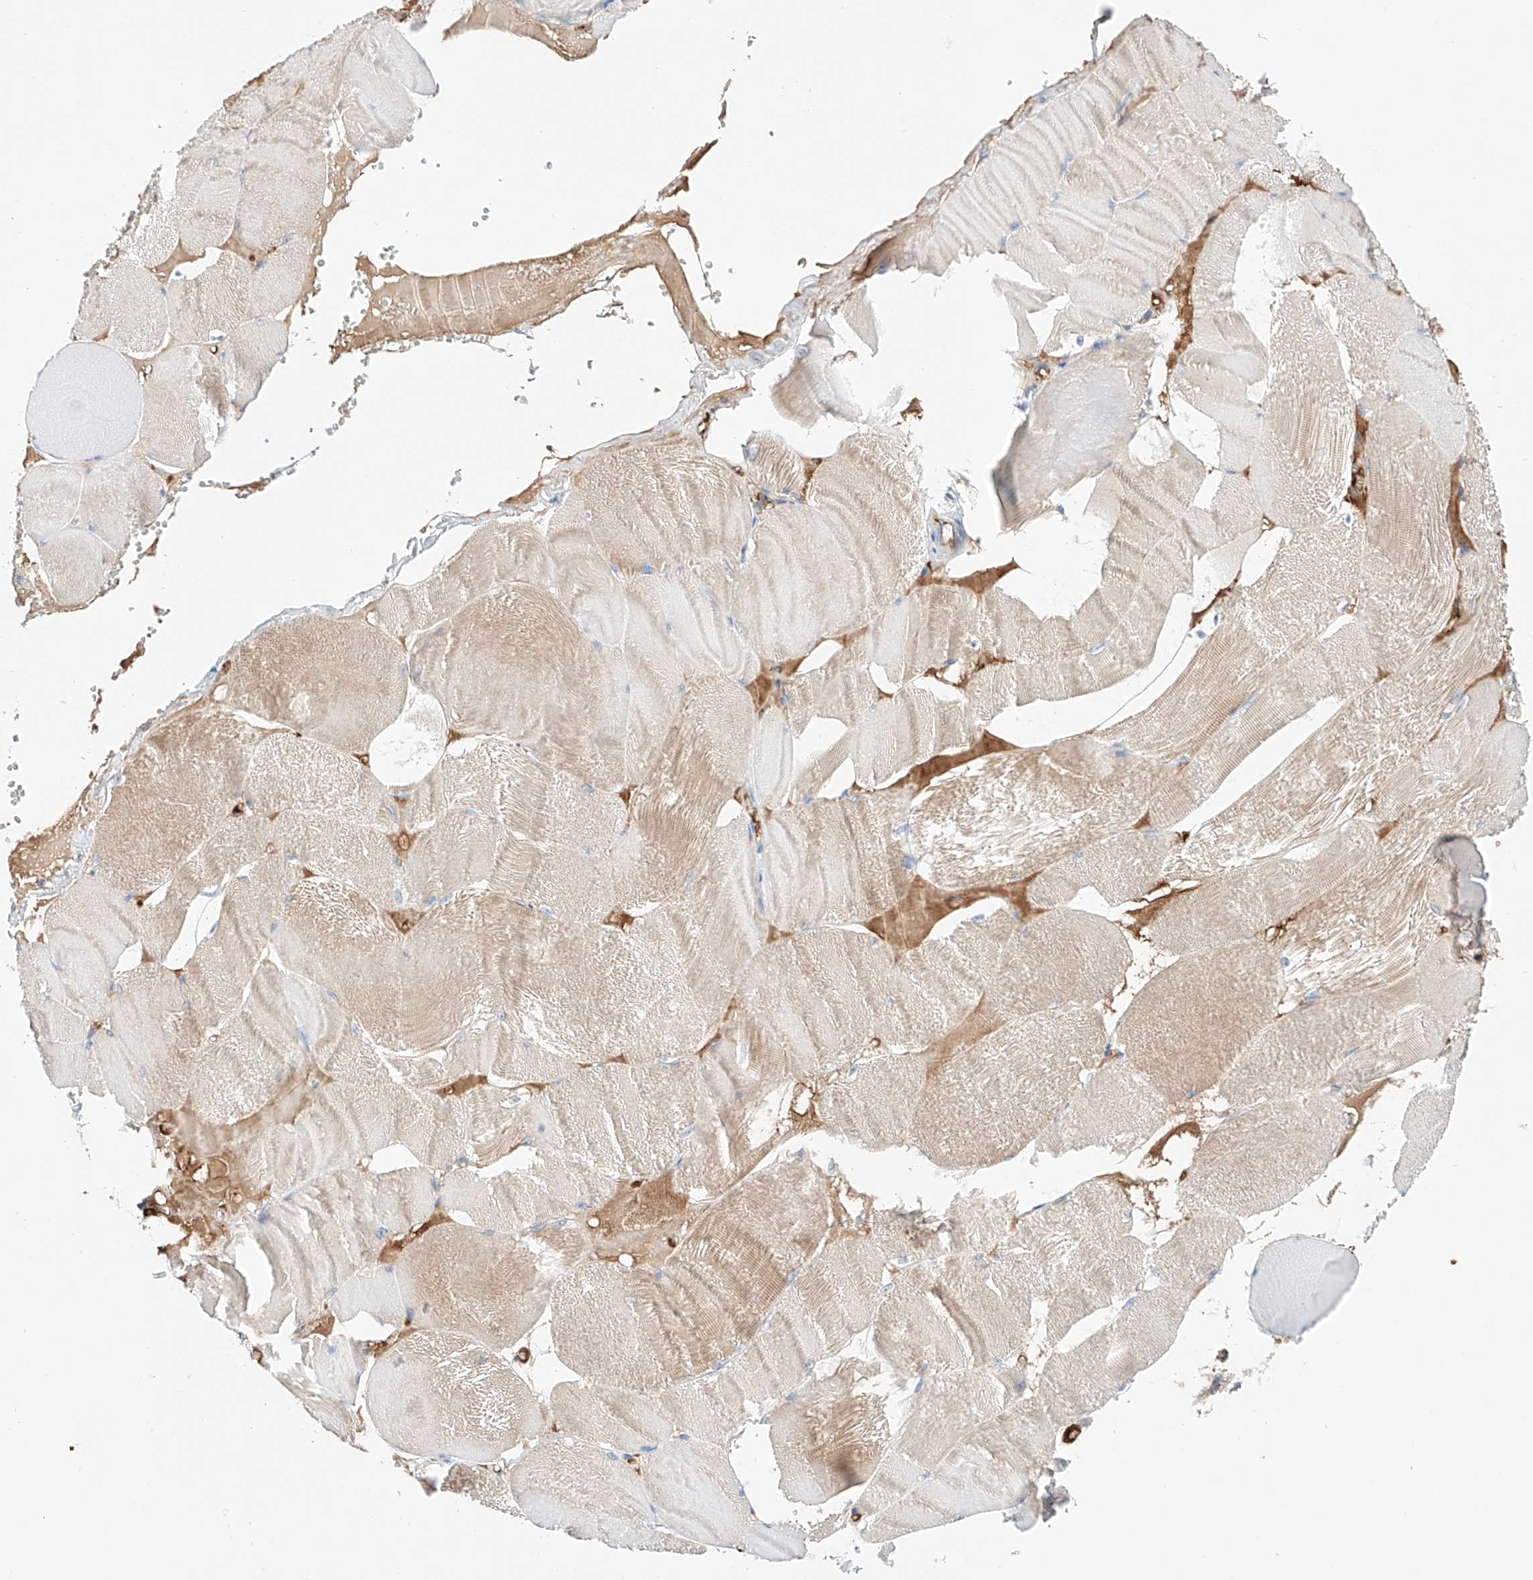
{"staining": {"intensity": "weak", "quantity": "25%-75%", "location": "cytoplasmic/membranous"}, "tissue": "skeletal muscle", "cell_type": "Myocytes", "image_type": "normal", "snomed": [{"axis": "morphology", "description": "Normal tissue, NOS"}, {"axis": "morphology", "description": "Basal cell carcinoma"}, {"axis": "topography", "description": "Skeletal muscle"}], "caption": "Approximately 25%-75% of myocytes in unremarkable skeletal muscle show weak cytoplasmic/membranous protein positivity as visualized by brown immunohistochemical staining.", "gene": "PGGT1B", "patient": {"sex": "female", "age": 64}}